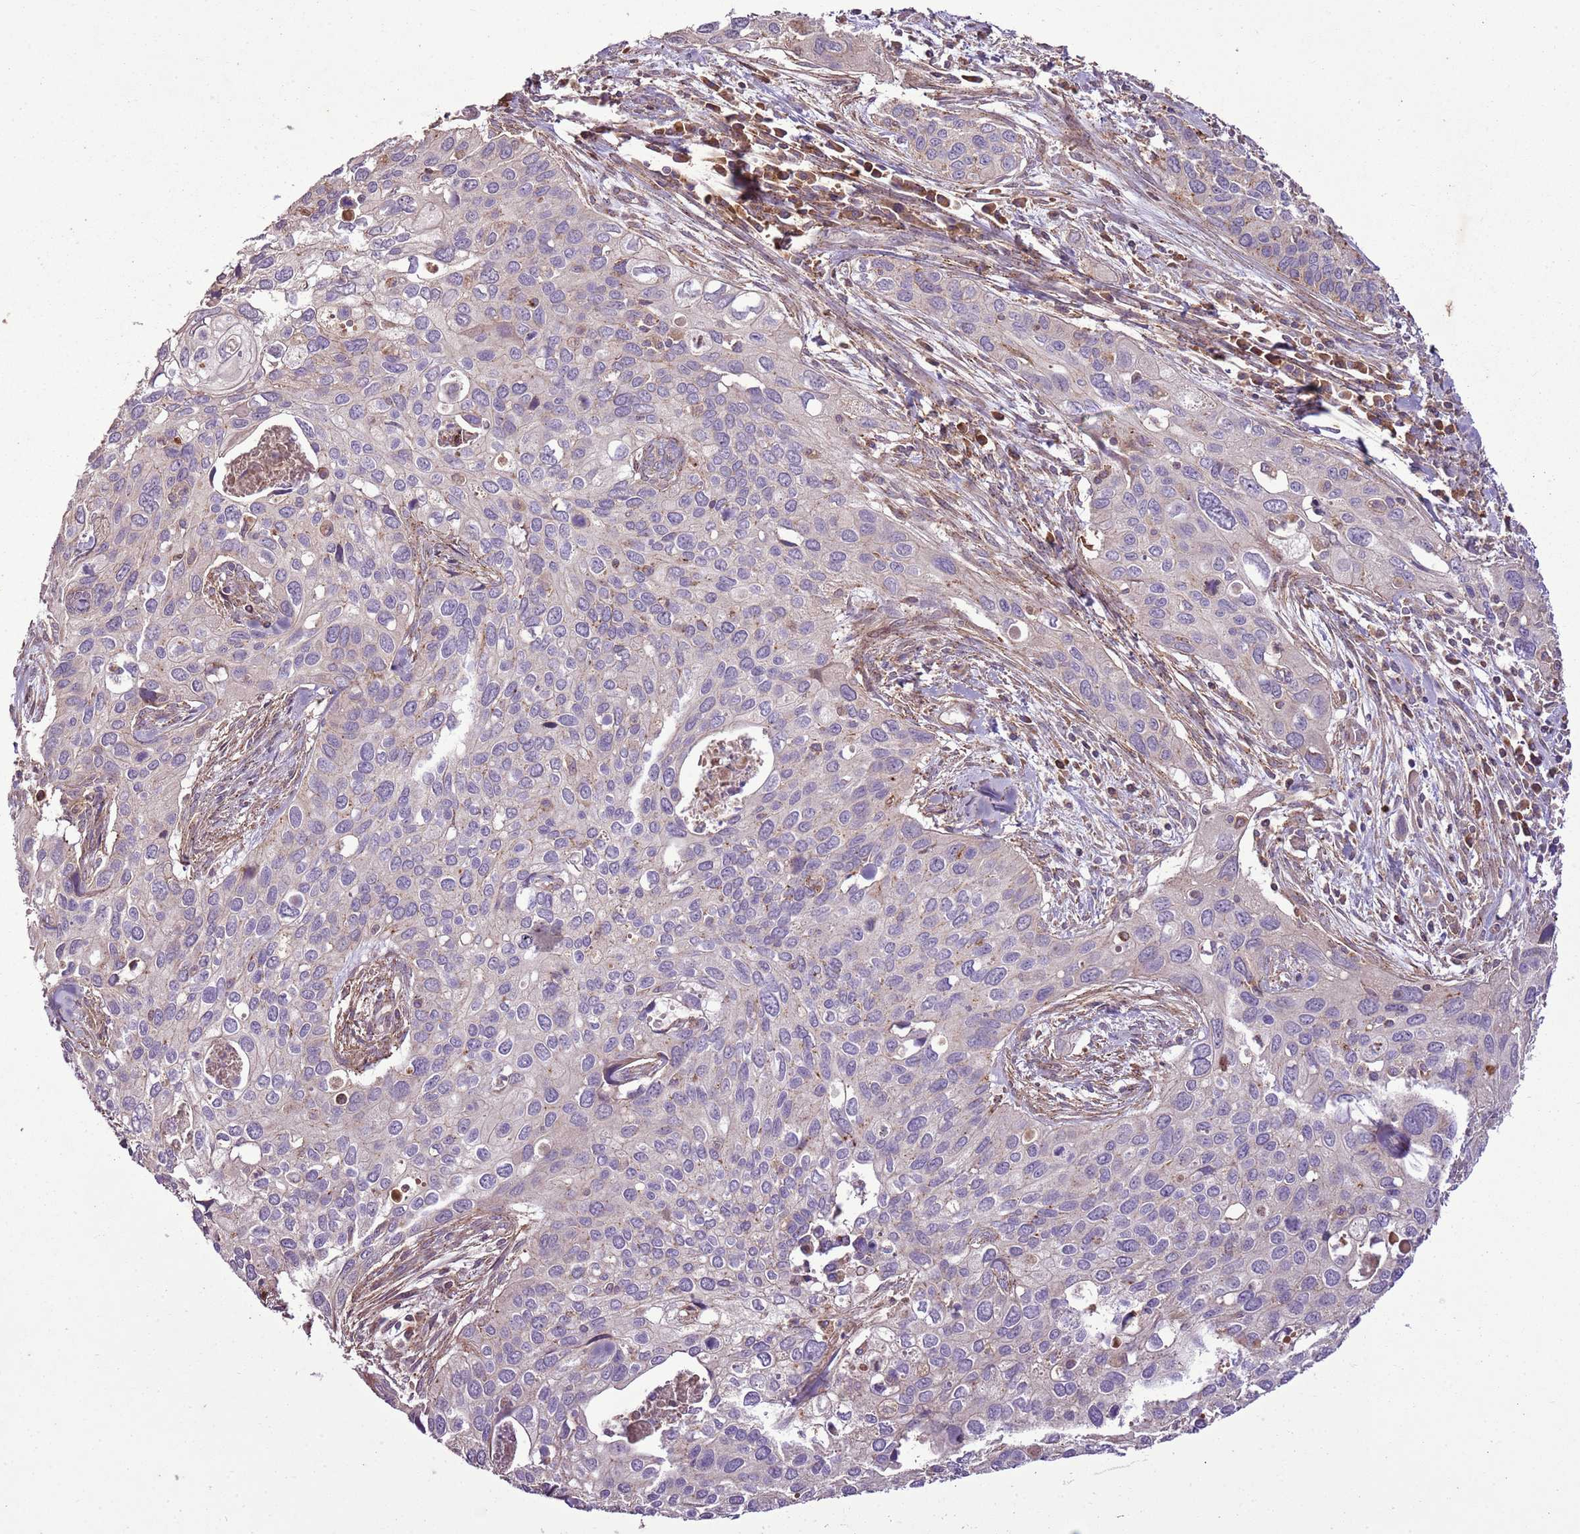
{"staining": {"intensity": "negative", "quantity": "none", "location": "none"}, "tissue": "cervical cancer", "cell_type": "Tumor cells", "image_type": "cancer", "snomed": [{"axis": "morphology", "description": "Squamous cell carcinoma, NOS"}, {"axis": "topography", "description": "Cervix"}], "caption": "This image is of cervical squamous cell carcinoma stained with immunohistochemistry to label a protein in brown with the nuclei are counter-stained blue. There is no positivity in tumor cells.", "gene": "ANKRD24", "patient": {"sex": "female", "age": 55}}